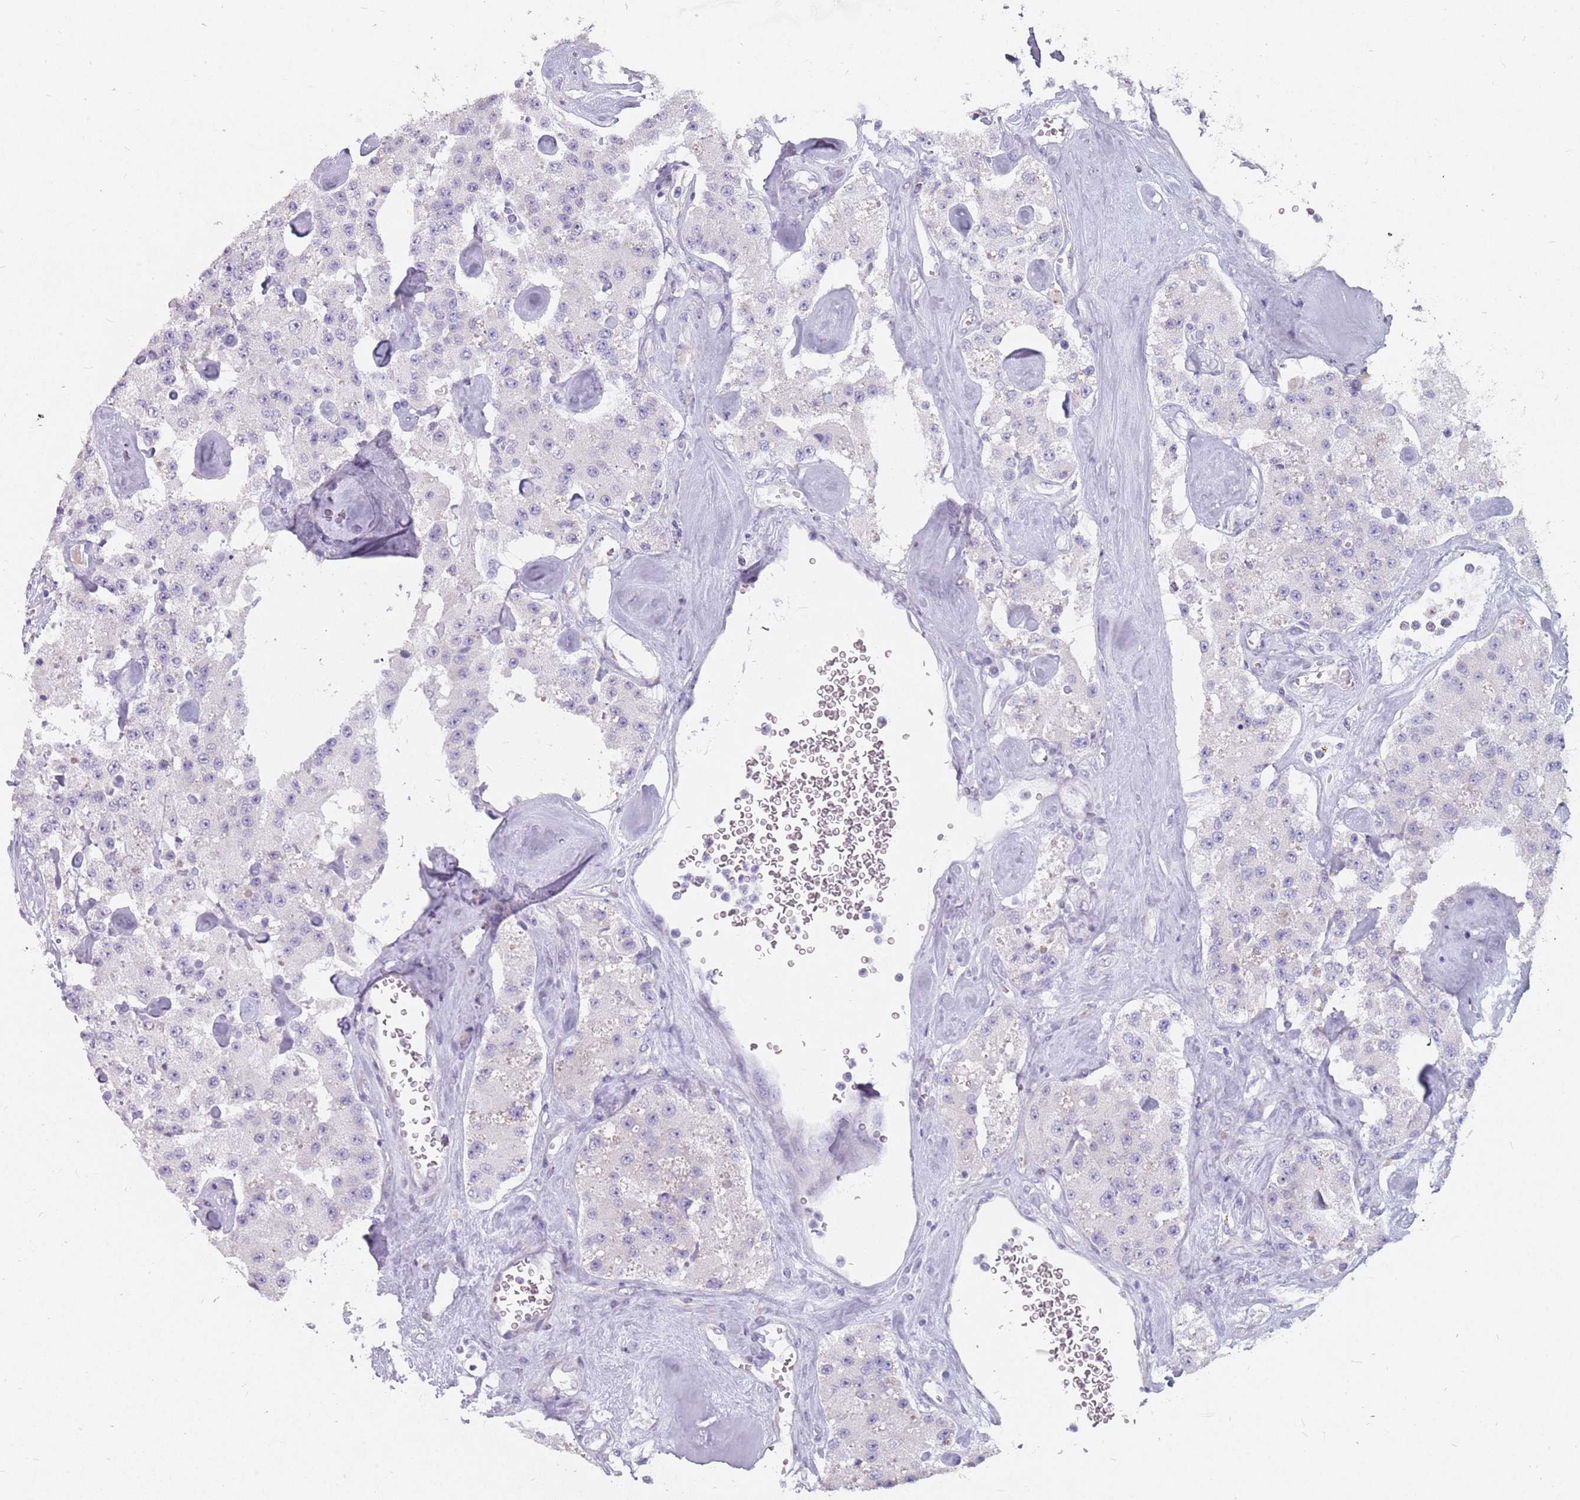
{"staining": {"intensity": "negative", "quantity": "none", "location": "none"}, "tissue": "carcinoid", "cell_type": "Tumor cells", "image_type": "cancer", "snomed": [{"axis": "morphology", "description": "Carcinoid, malignant, NOS"}, {"axis": "topography", "description": "Pancreas"}], "caption": "An immunohistochemistry (IHC) image of carcinoid (malignant) is shown. There is no staining in tumor cells of carcinoid (malignant).", "gene": "DDX4", "patient": {"sex": "male", "age": 41}}